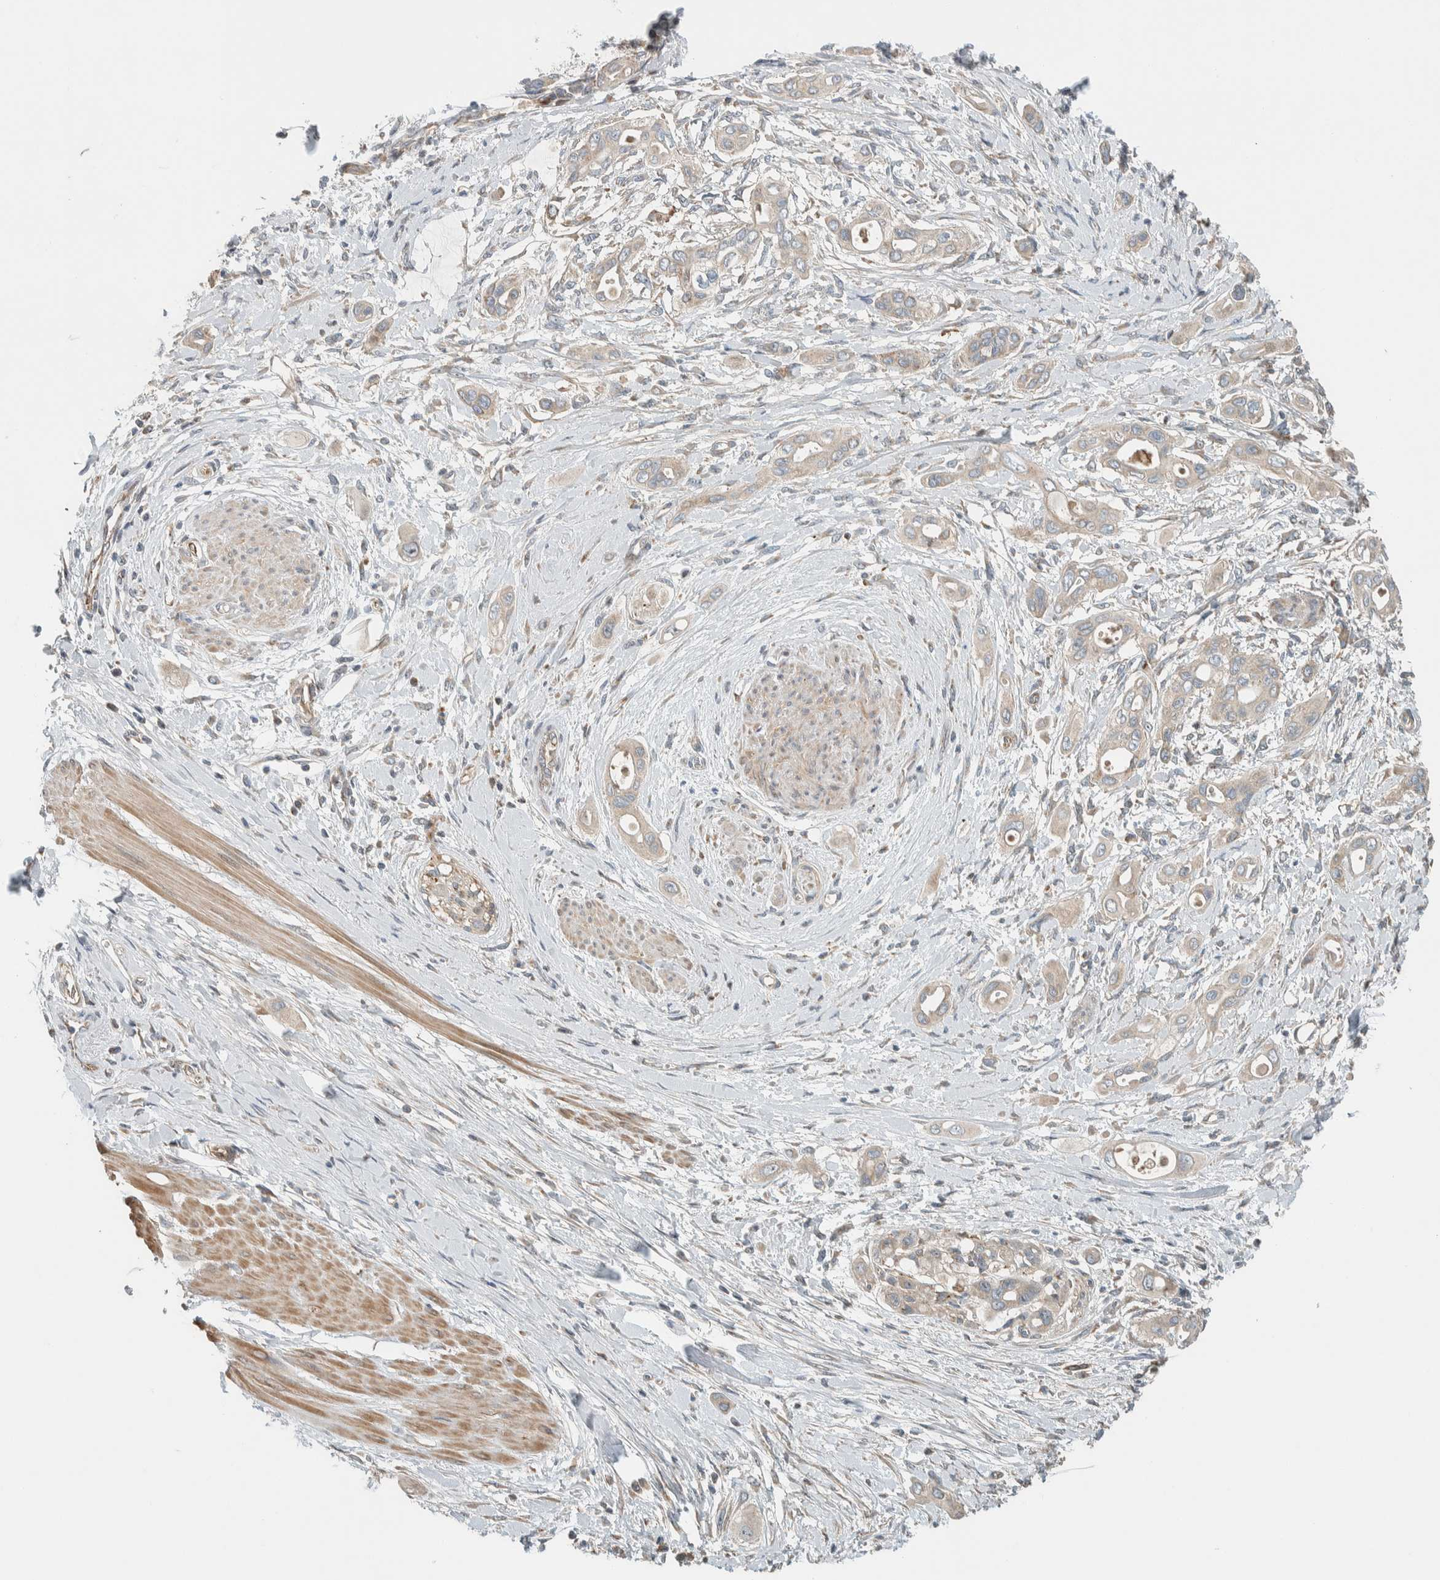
{"staining": {"intensity": "weak", "quantity": ">75%", "location": "cytoplasmic/membranous"}, "tissue": "pancreatic cancer", "cell_type": "Tumor cells", "image_type": "cancer", "snomed": [{"axis": "morphology", "description": "Adenocarcinoma, NOS"}, {"axis": "topography", "description": "Pancreas"}], "caption": "Protein expression analysis of pancreatic cancer displays weak cytoplasmic/membranous expression in approximately >75% of tumor cells.", "gene": "SLFN12L", "patient": {"sex": "male", "age": 59}}